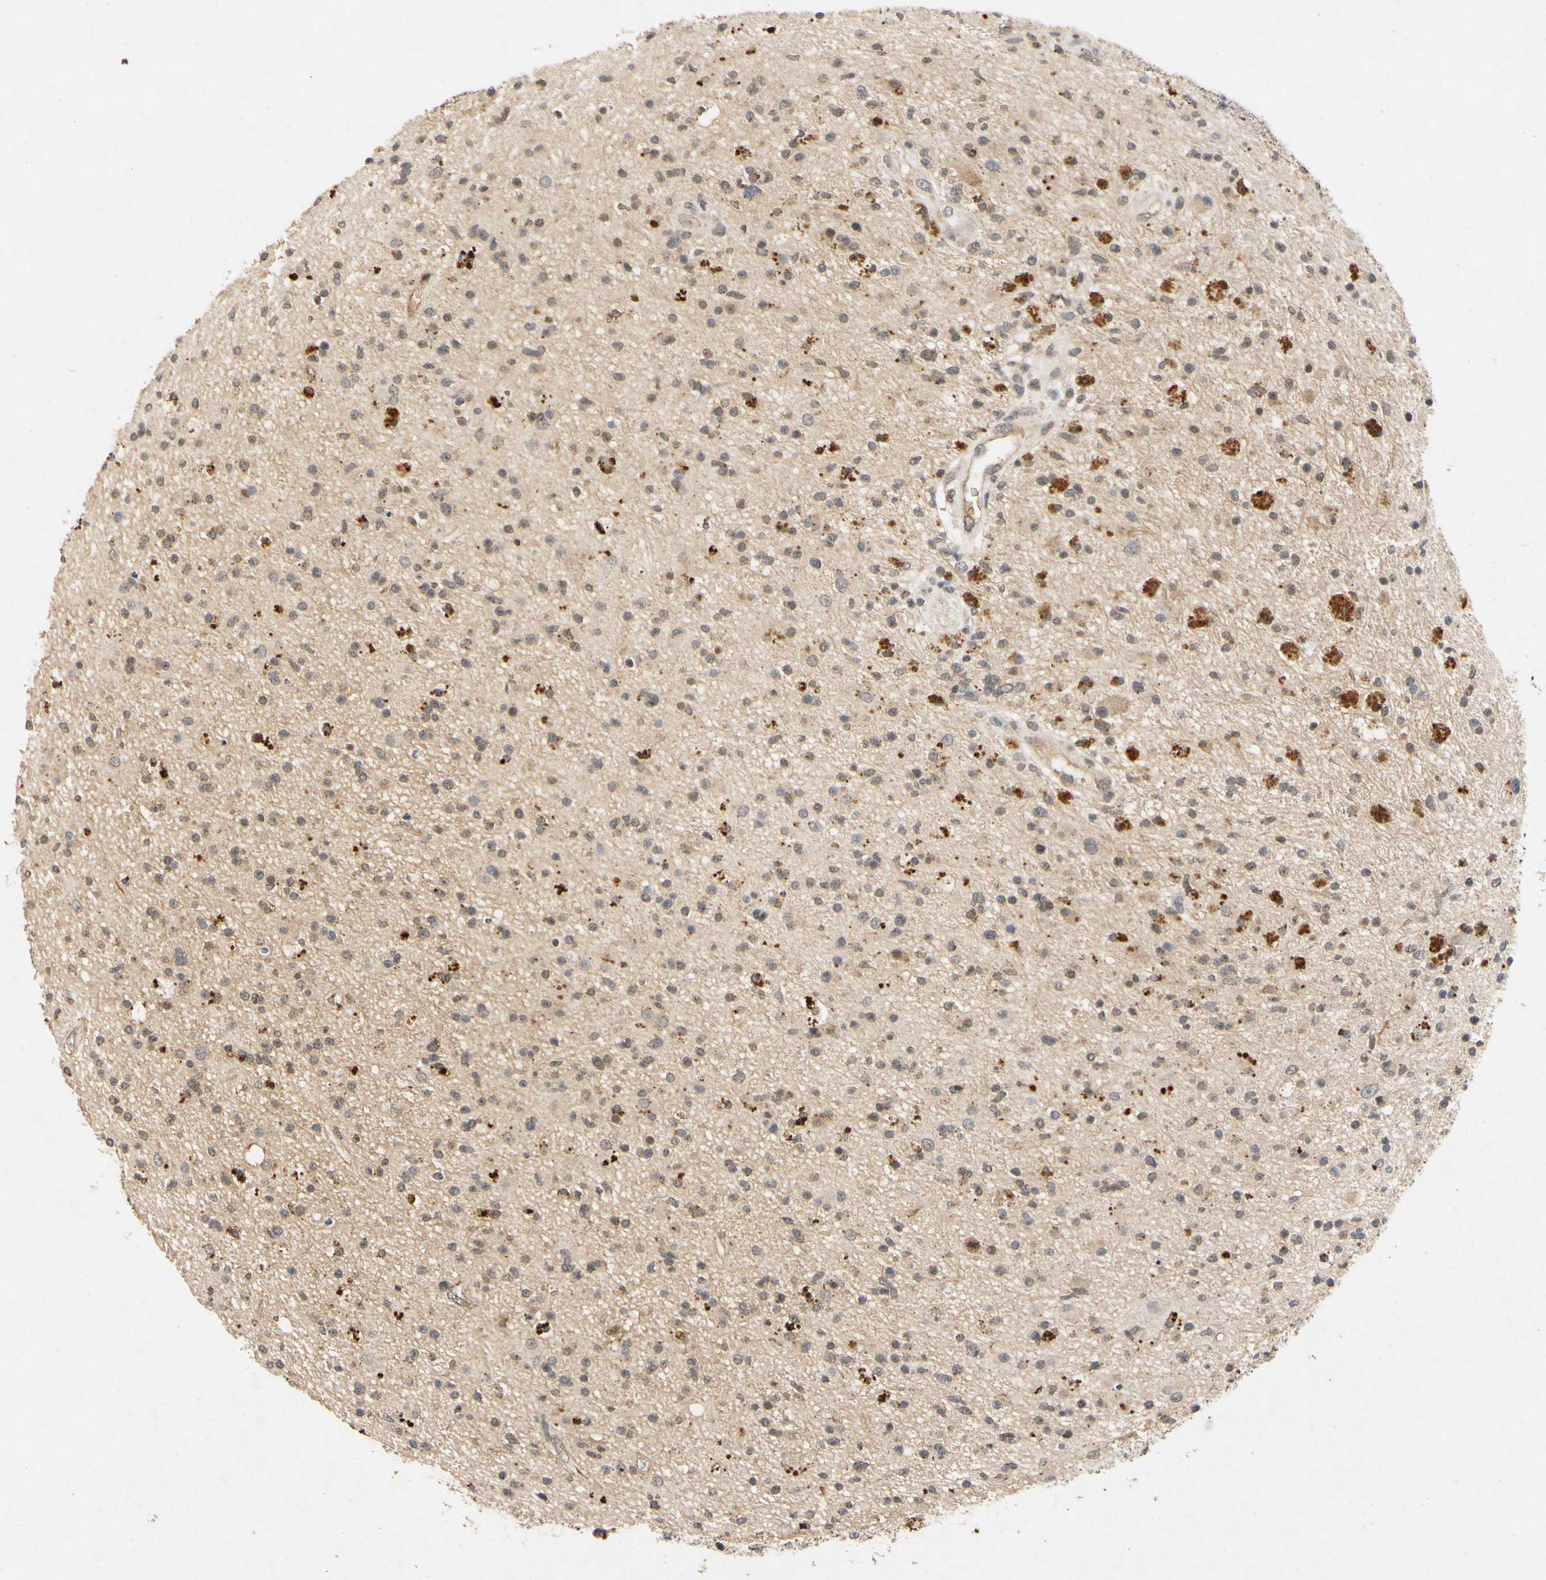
{"staining": {"intensity": "moderate", "quantity": "<25%", "location": "cytoplasmic/membranous"}, "tissue": "glioma", "cell_type": "Tumor cells", "image_type": "cancer", "snomed": [{"axis": "morphology", "description": "Glioma, malignant, High grade"}, {"axis": "topography", "description": "Brain"}], "caption": "The image shows a brown stain indicating the presence of a protein in the cytoplasmic/membranous of tumor cells in malignant glioma (high-grade).", "gene": "CP", "patient": {"sex": "male", "age": 33}}